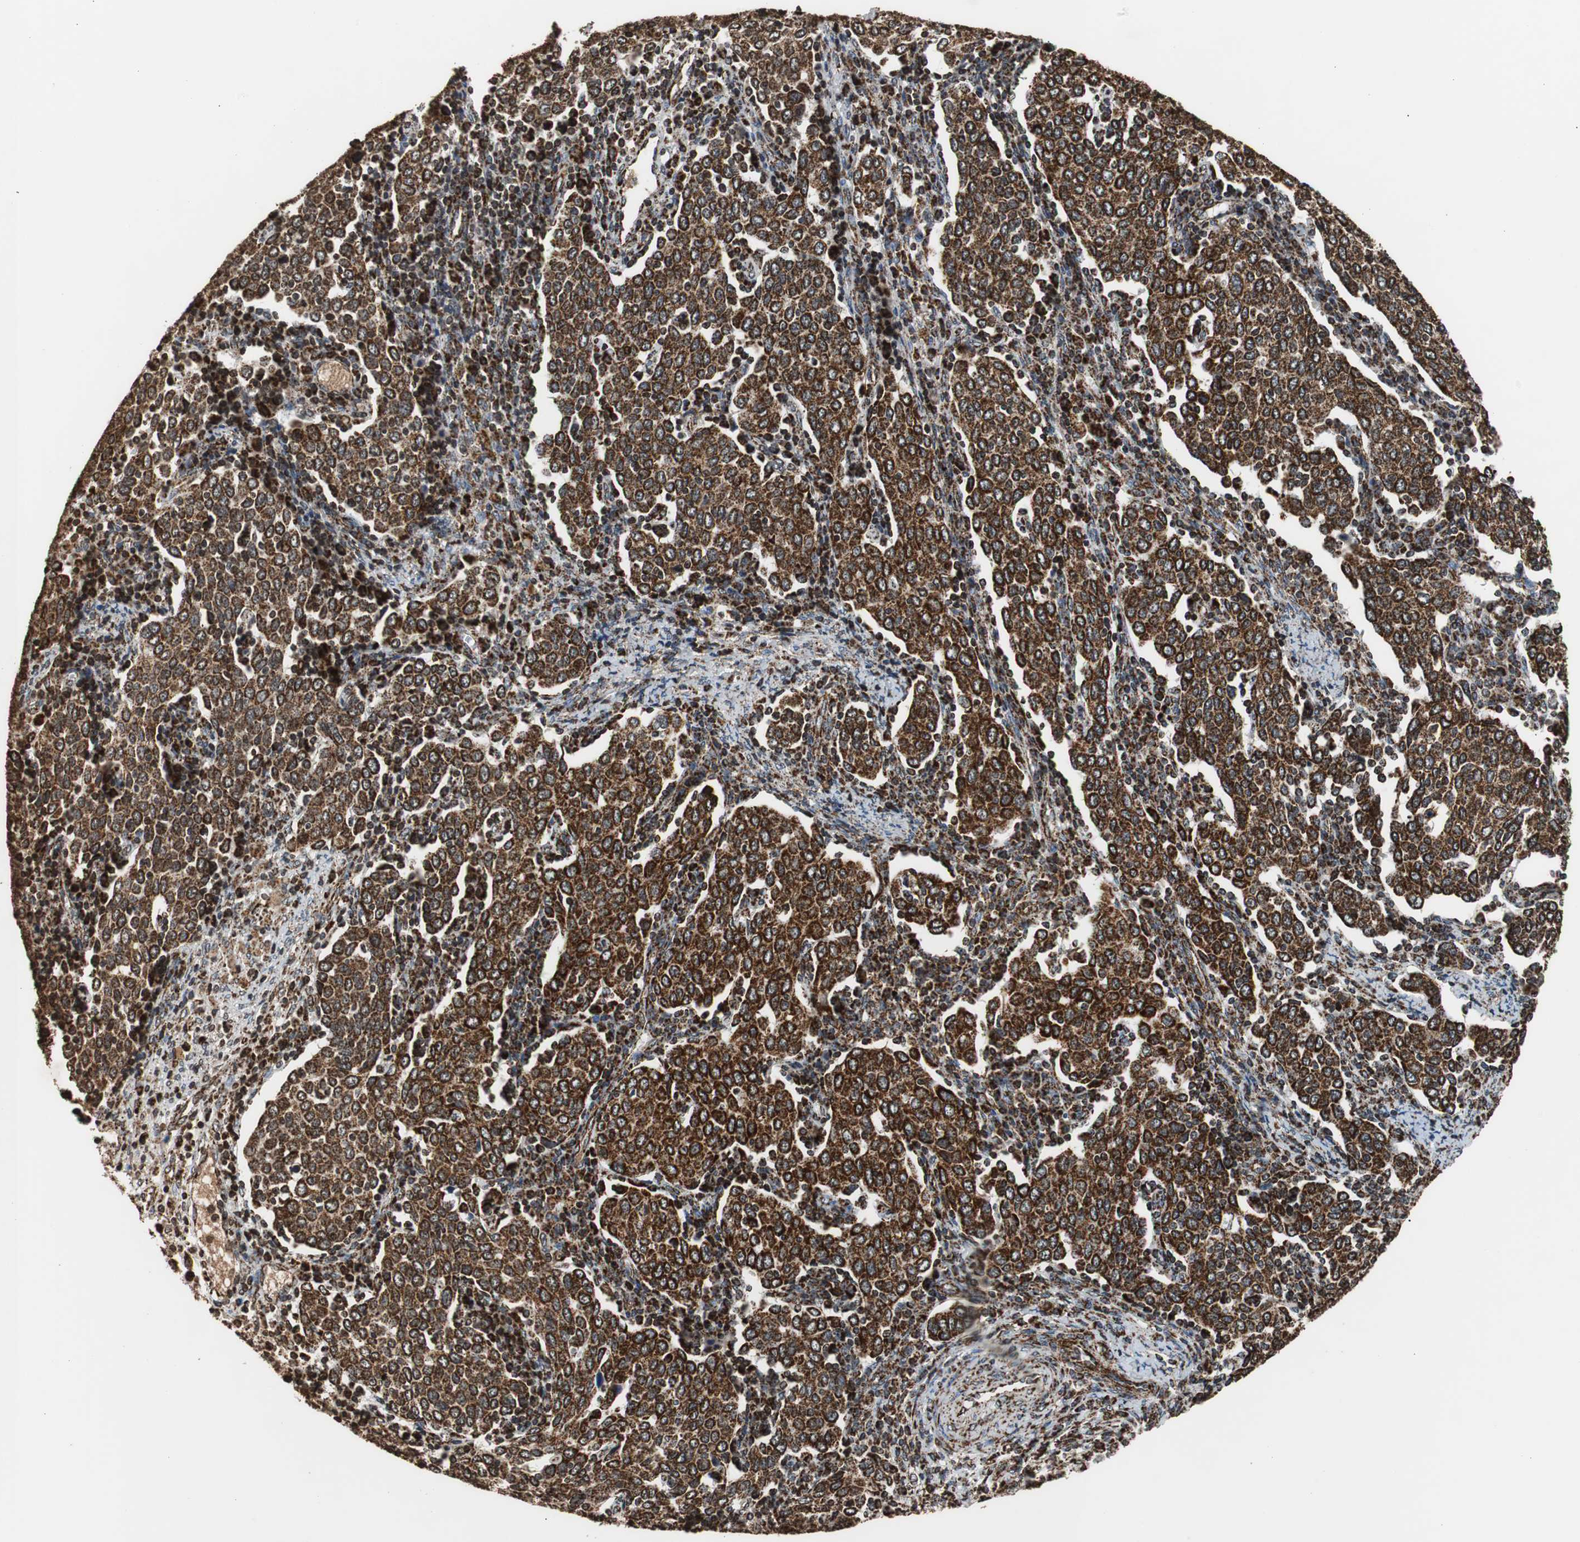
{"staining": {"intensity": "strong", "quantity": ">75%", "location": "cytoplasmic/membranous"}, "tissue": "cervical cancer", "cell_type": "Tumor cells", "image_type": "cancer", "snomed": [{"axis": "morphology", "description": "Squamous cell carcinoma, NOS"}, {"axis": "topography", "description": "Cervix"}], "caption": "Immunohistochemistry photomicrograph of neoplastic tissue: human cervical squamous cell carcinoma stained using IHC demonstrates high levels of strong protein expression localized specifically in the cytoplasmic/membranous of tumor cells, appearing as a cytoplasmic/membranous brown color.", "gene": "HSPA9", "patient": {"sex": "female", "age": 40}}